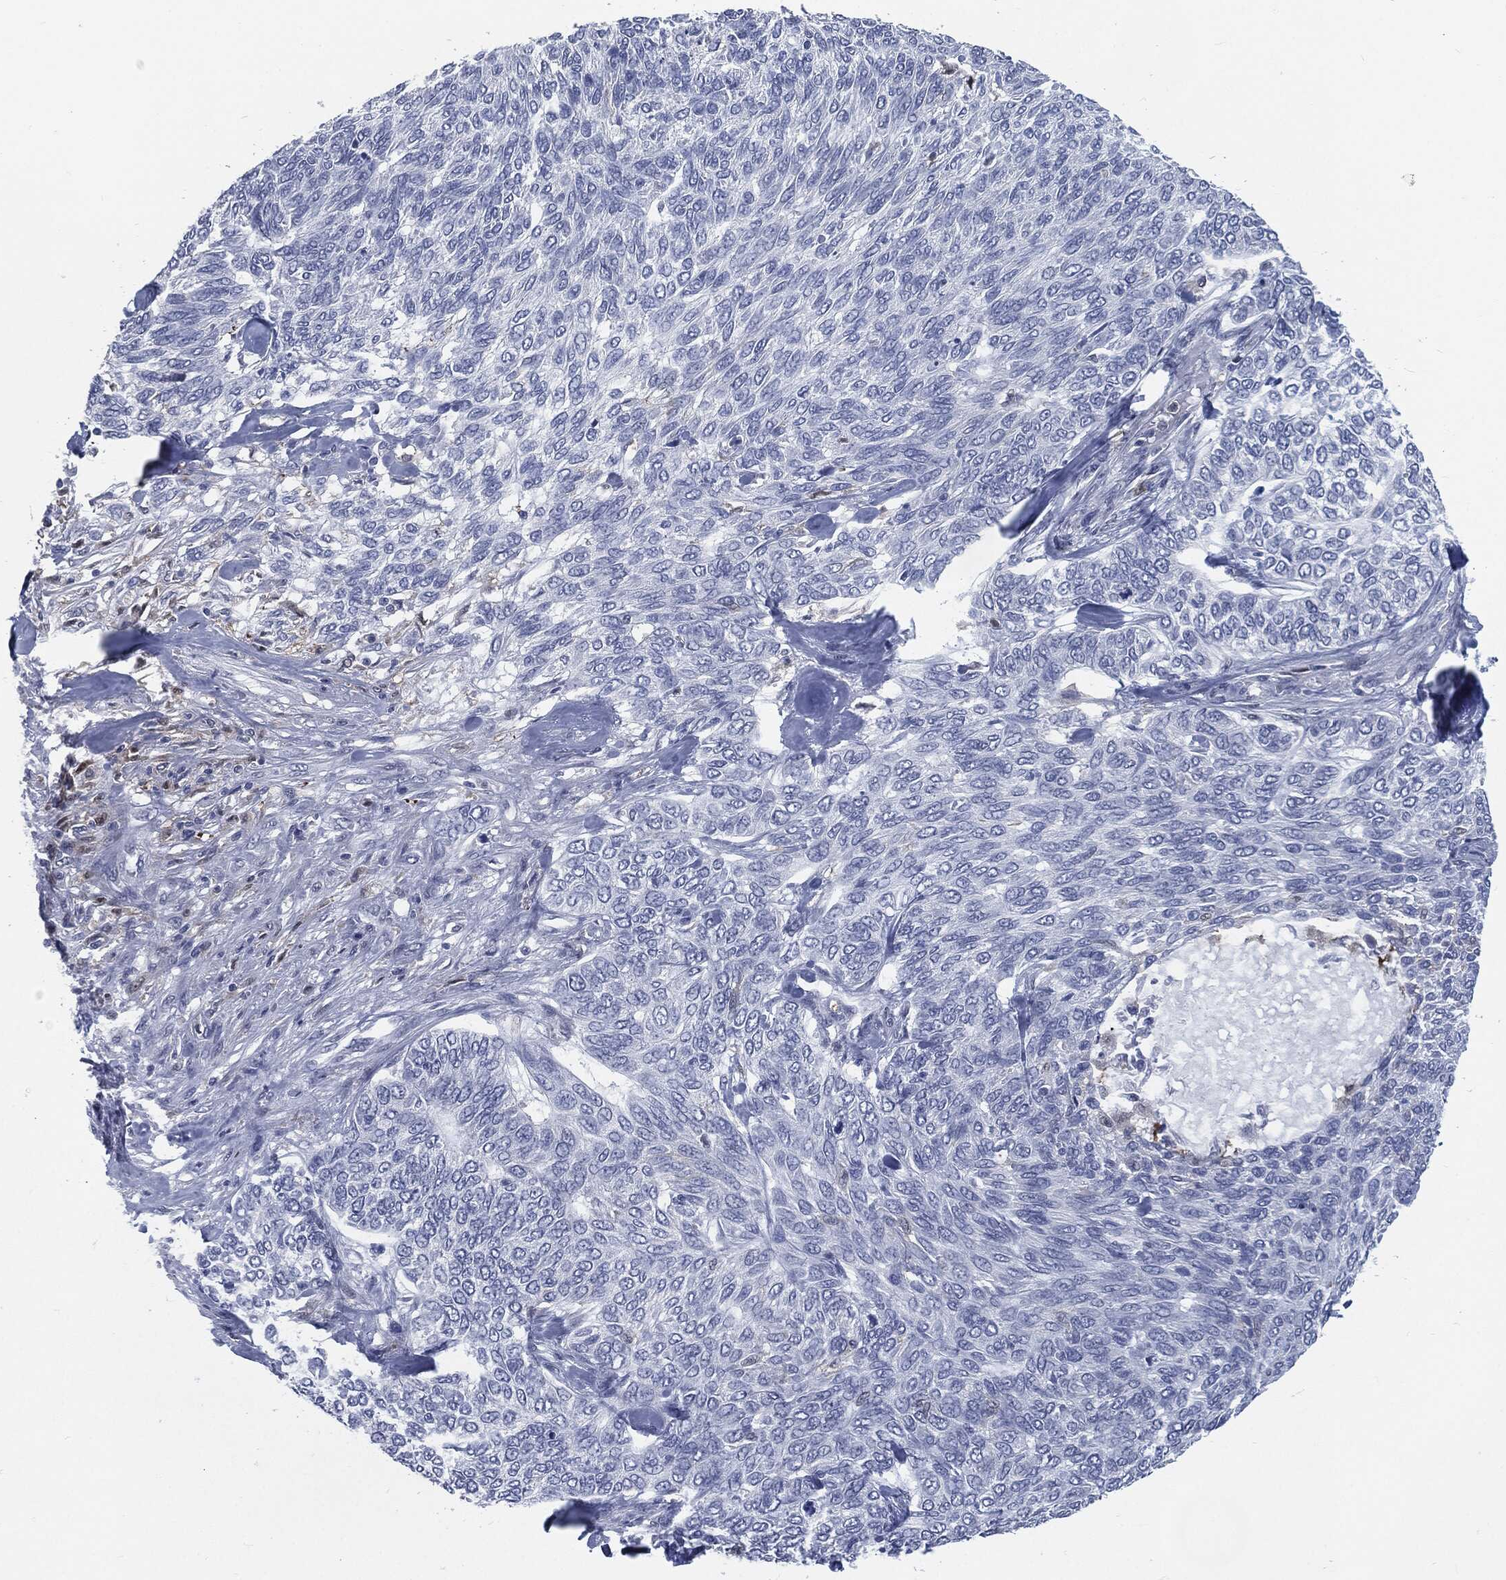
{"staining": {"intensity": "negative", "quantity": "none", "location": "none"}, "tissue": "skin cancer", "cell_type": "Tumor cells", "image_type": "cancer", "snomed": [{"axis": "morphology", "description": "Basal cell carcinoma"}, {"axis": "topography", "description": "Skin"}], "caption": "Tumor cells show no significant expression in basal cell carcinoma (skin).", "gene": "PROM1", "patient": {"sex": "female", "age": 65}}